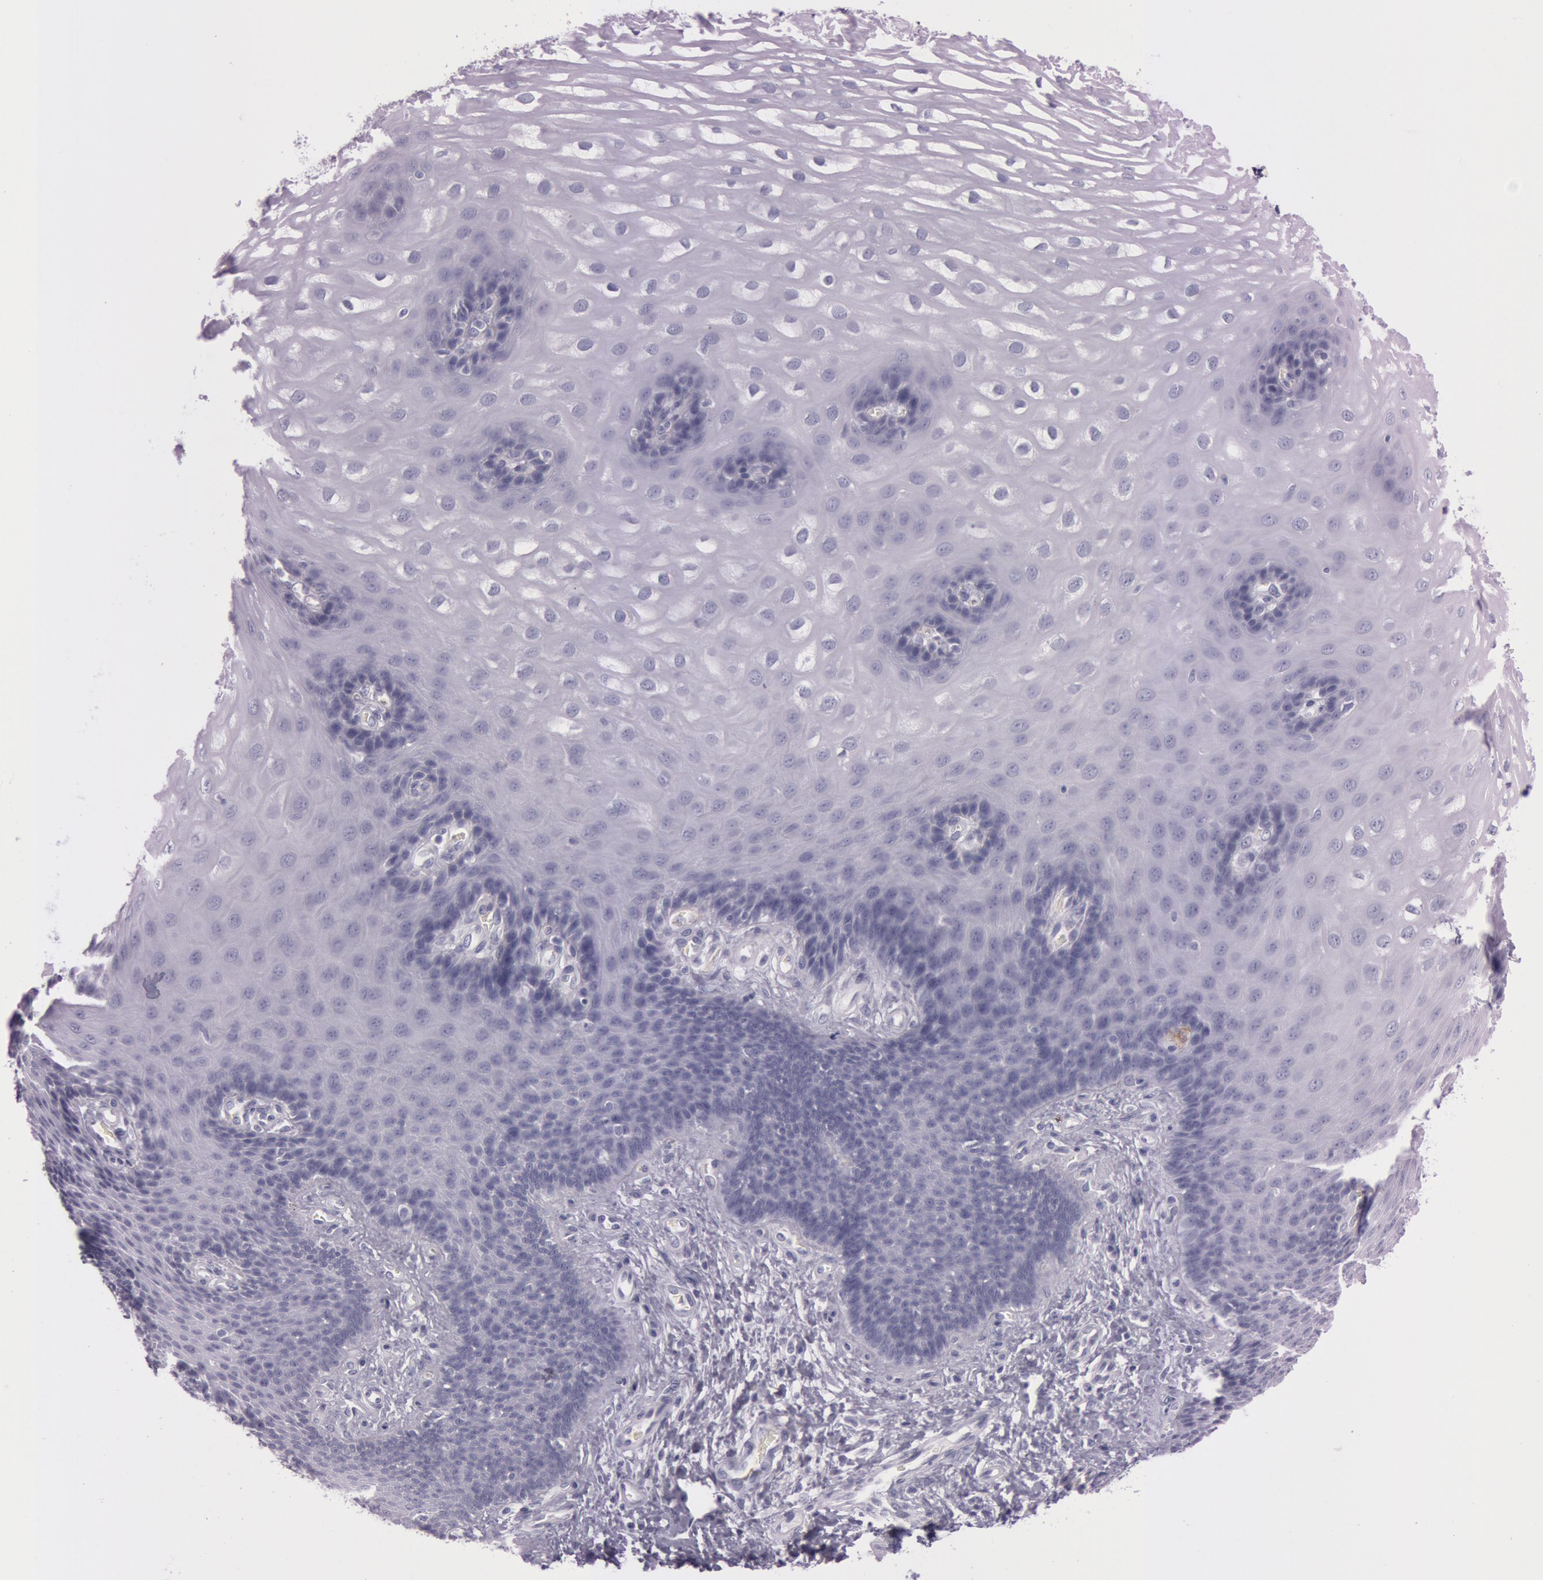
{"staining": {"intensity": "negative", "quantity": "none", "location": "none"}, "tissue": "esophagus", "cell_type": "Squamous epithelial cells", "image_type": "normal", "snomed": [{"axis": "morphology", "description": "Normal tissue, NOS"}, {"axis": "morphology", "description": "Adenocarcinoma, NOS"}, {"axis": "topography", "description": "Esophagus"}, {"axis": "topography", "description": "Stomach"}], "caption": "Squamous epithelial cells are negative for protein expression in unremarkable human esophagus. (DAB IHC, high magnification).", "gene": "FOLH1", "patient": {"sex": "male", "age": 62}}